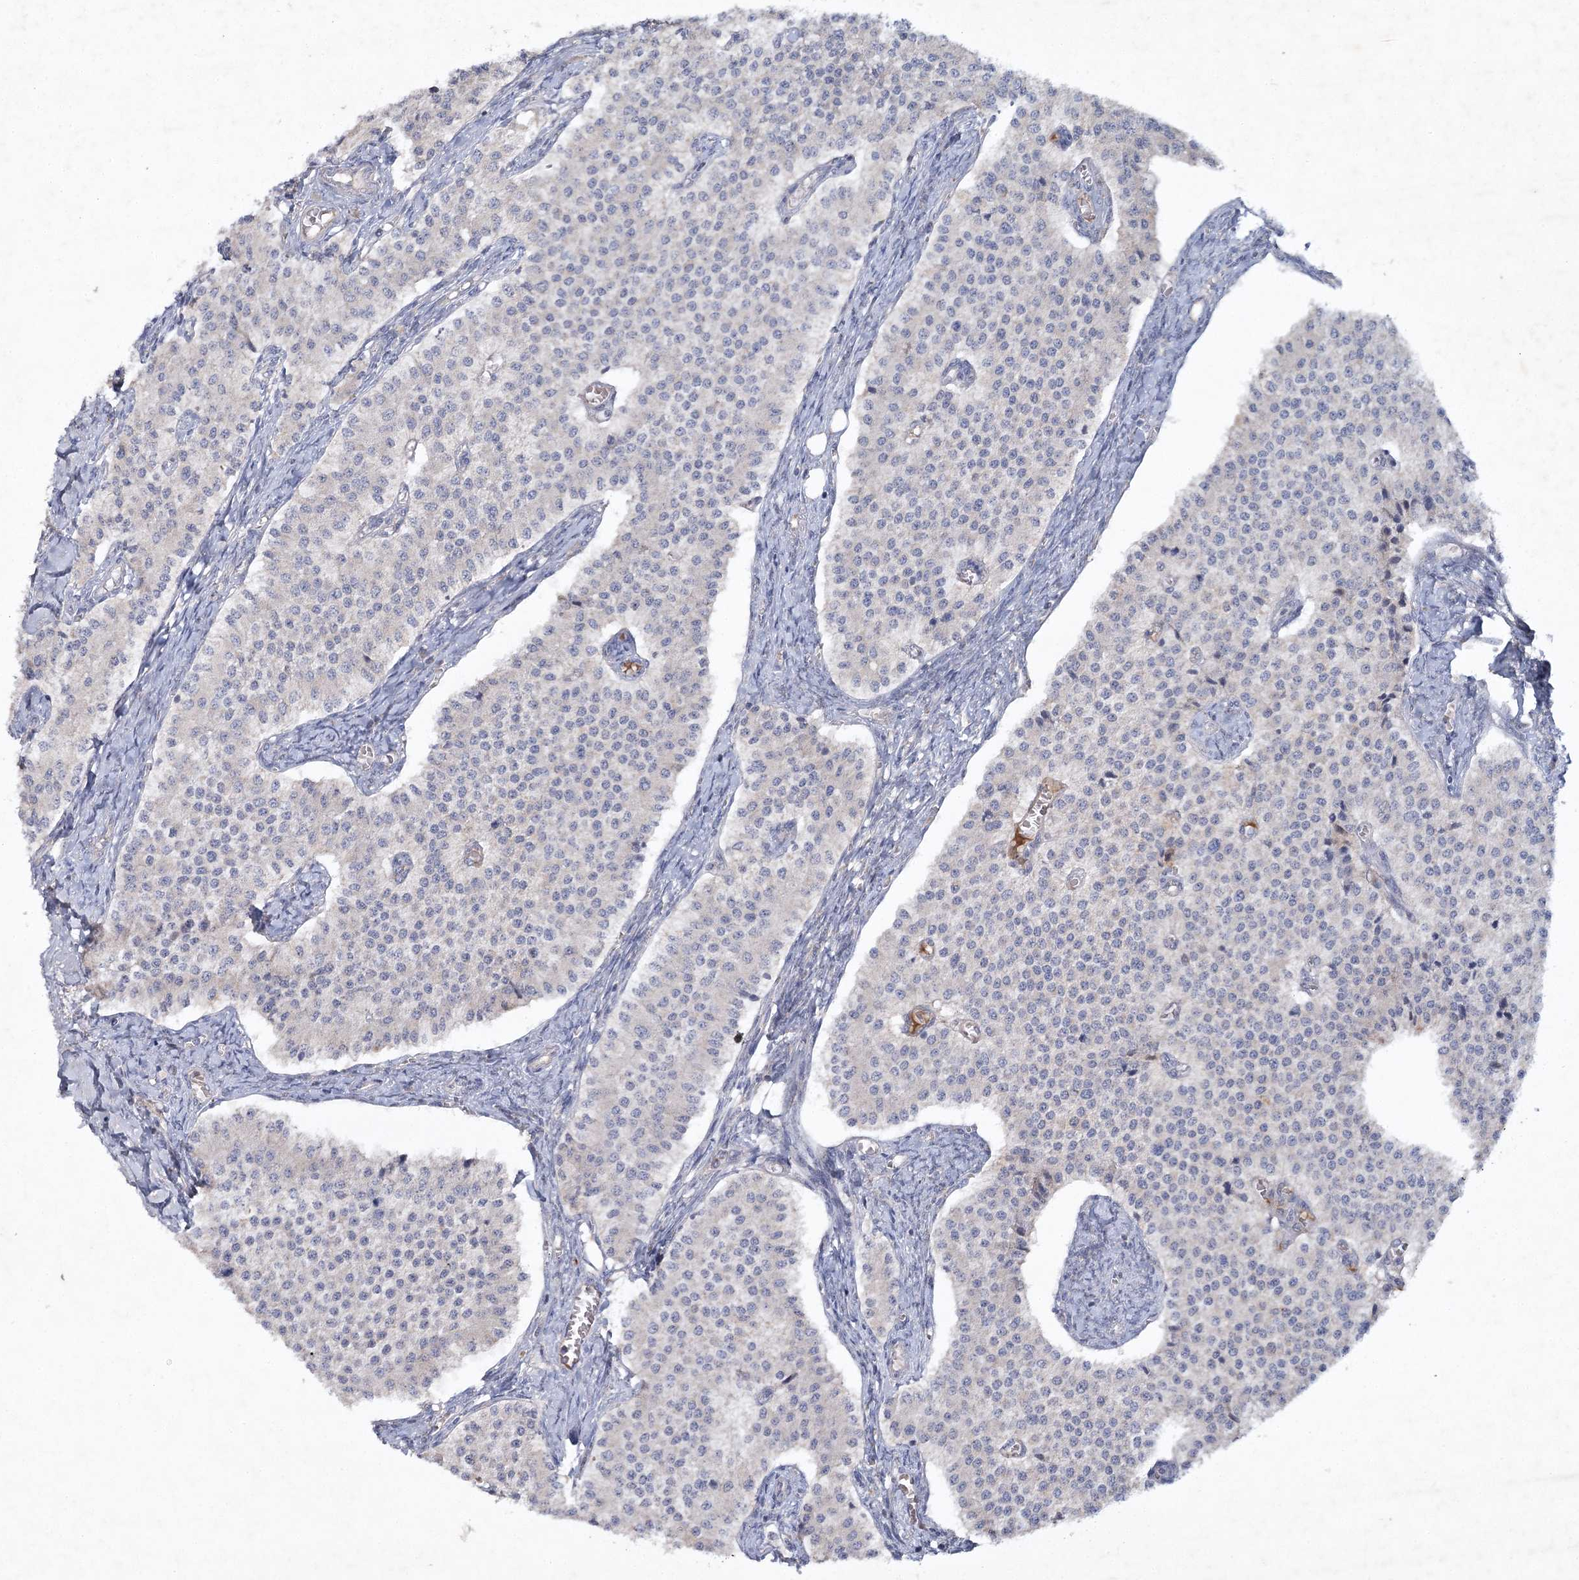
{"staining": {"intensity": "negative", "quantity": "none", "location": "none"}, "tissue": "carcinoid", "cell_type": "Tumor cells", "image_type": "cancer", "snomed": [{"axis": "morphology", "description": "Carcinoid, malignant, NOS"}, {"axis": "topography", "description": "Colon"}], "caption": "The immunohistochemistry (IHC) photomicrograph has no significant positivity in tumor cells of malignant carcinoid tissue.", "gene": "MRPL44", "patient": {"sex": "female", "age": 52}}